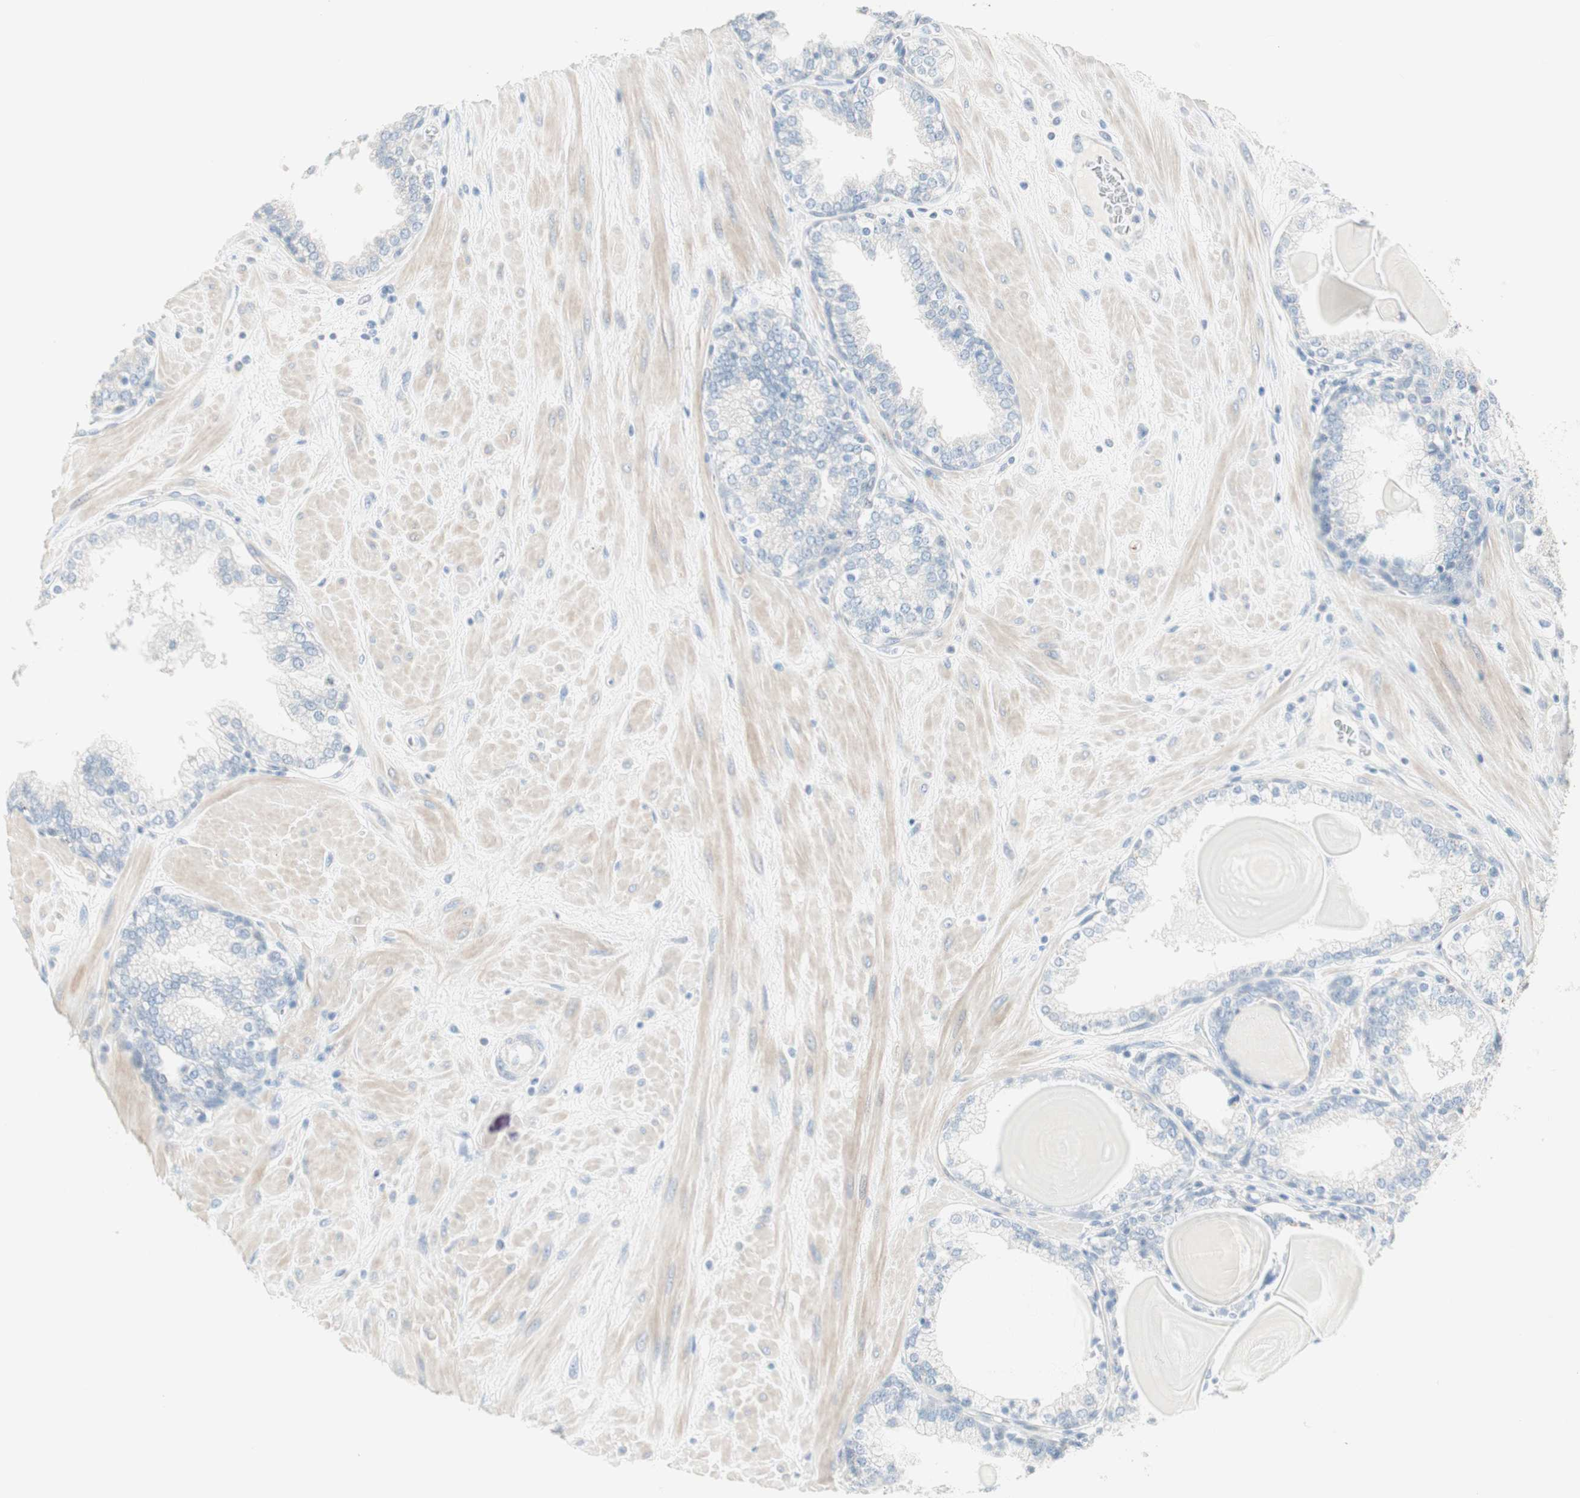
{"staining": {"intensity": "negative", "quantity": "none", "location": "none"}, "tissue": "prostate", "cell_type": "Glandular cells", "image_type": "normal", "snomed": [{"axis": "morphology", "description": "Normal tissue, NOS"}, {"axis": "topography", "description": "Prostate"}], "caption": "The IHC photomicrograph has no significant staining in glandular cells of prostate. (Stains: DAB IHC with hematoxylin counter stain, Microscopy: brightfield microscopy at high magnification).", "gene": "SULT1C2", "patient": {"sex": "male", "age": 51}}